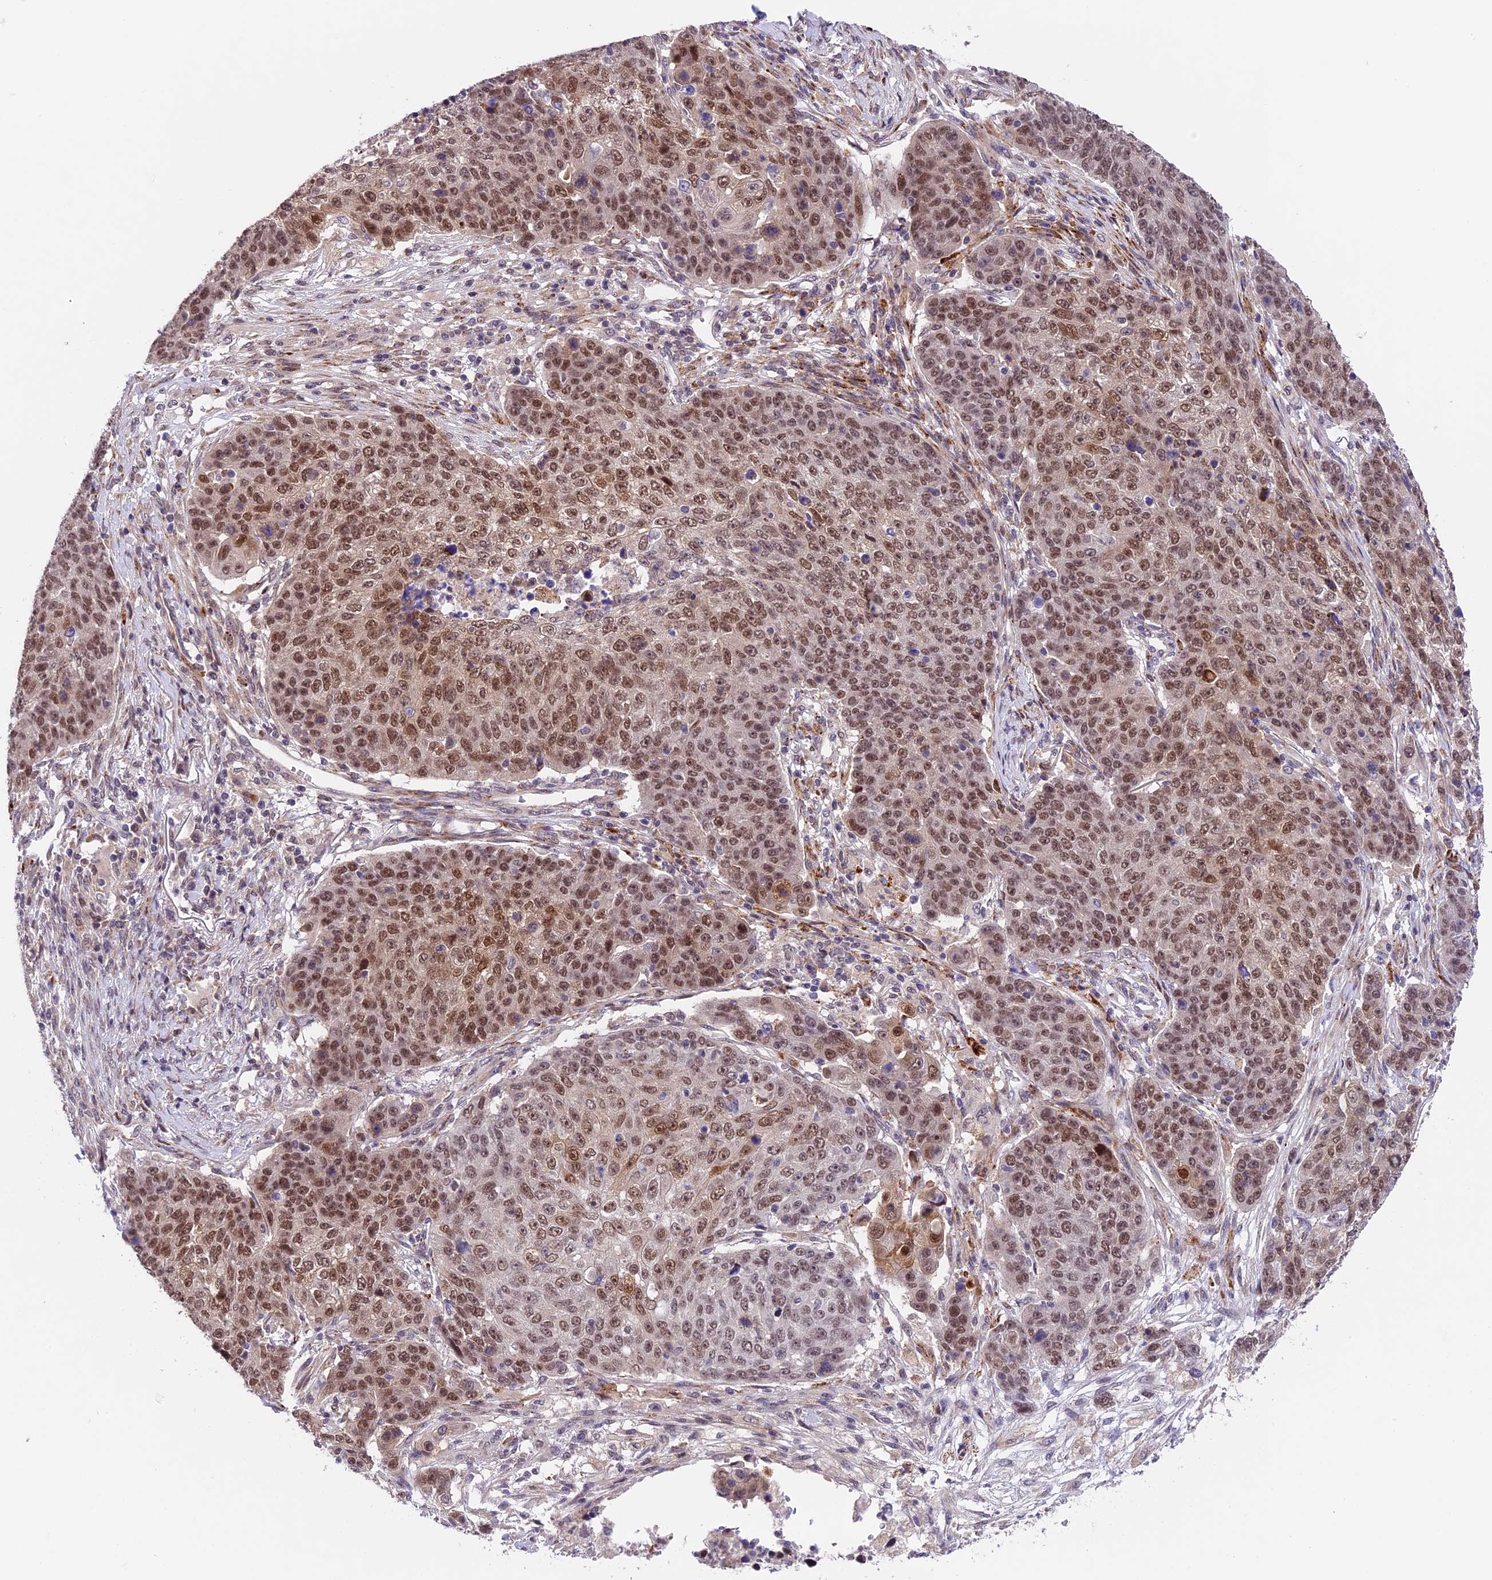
{"staining": {"intensity": "moderate", "quantity": ">75%", "location": "nuclear"}, "tissue": "lung cancer", "cell_type": "Tumor cells", "image_type": "cancer", "snomed": [{"axis": "morphology", "description": "Normal tissue, NOS"}, {"axis": "morphology", "description": "Squamous cell carcinoma, NOS"}, {"axis": "topography", "description": "Lymph node"}, {"axis": "topography", "description": "Lung"}], "caption": "Lung squamous cell carcinoma was stained to show a protein in brown. There is medium levels of moderate nuclear expression in about >75% of tumor cells. Immunohistochemistry stains the protein in brown and the nuclei are stained blue.", "gene": "FBXO45", "patient": {"sex": "male", "age": 66}}